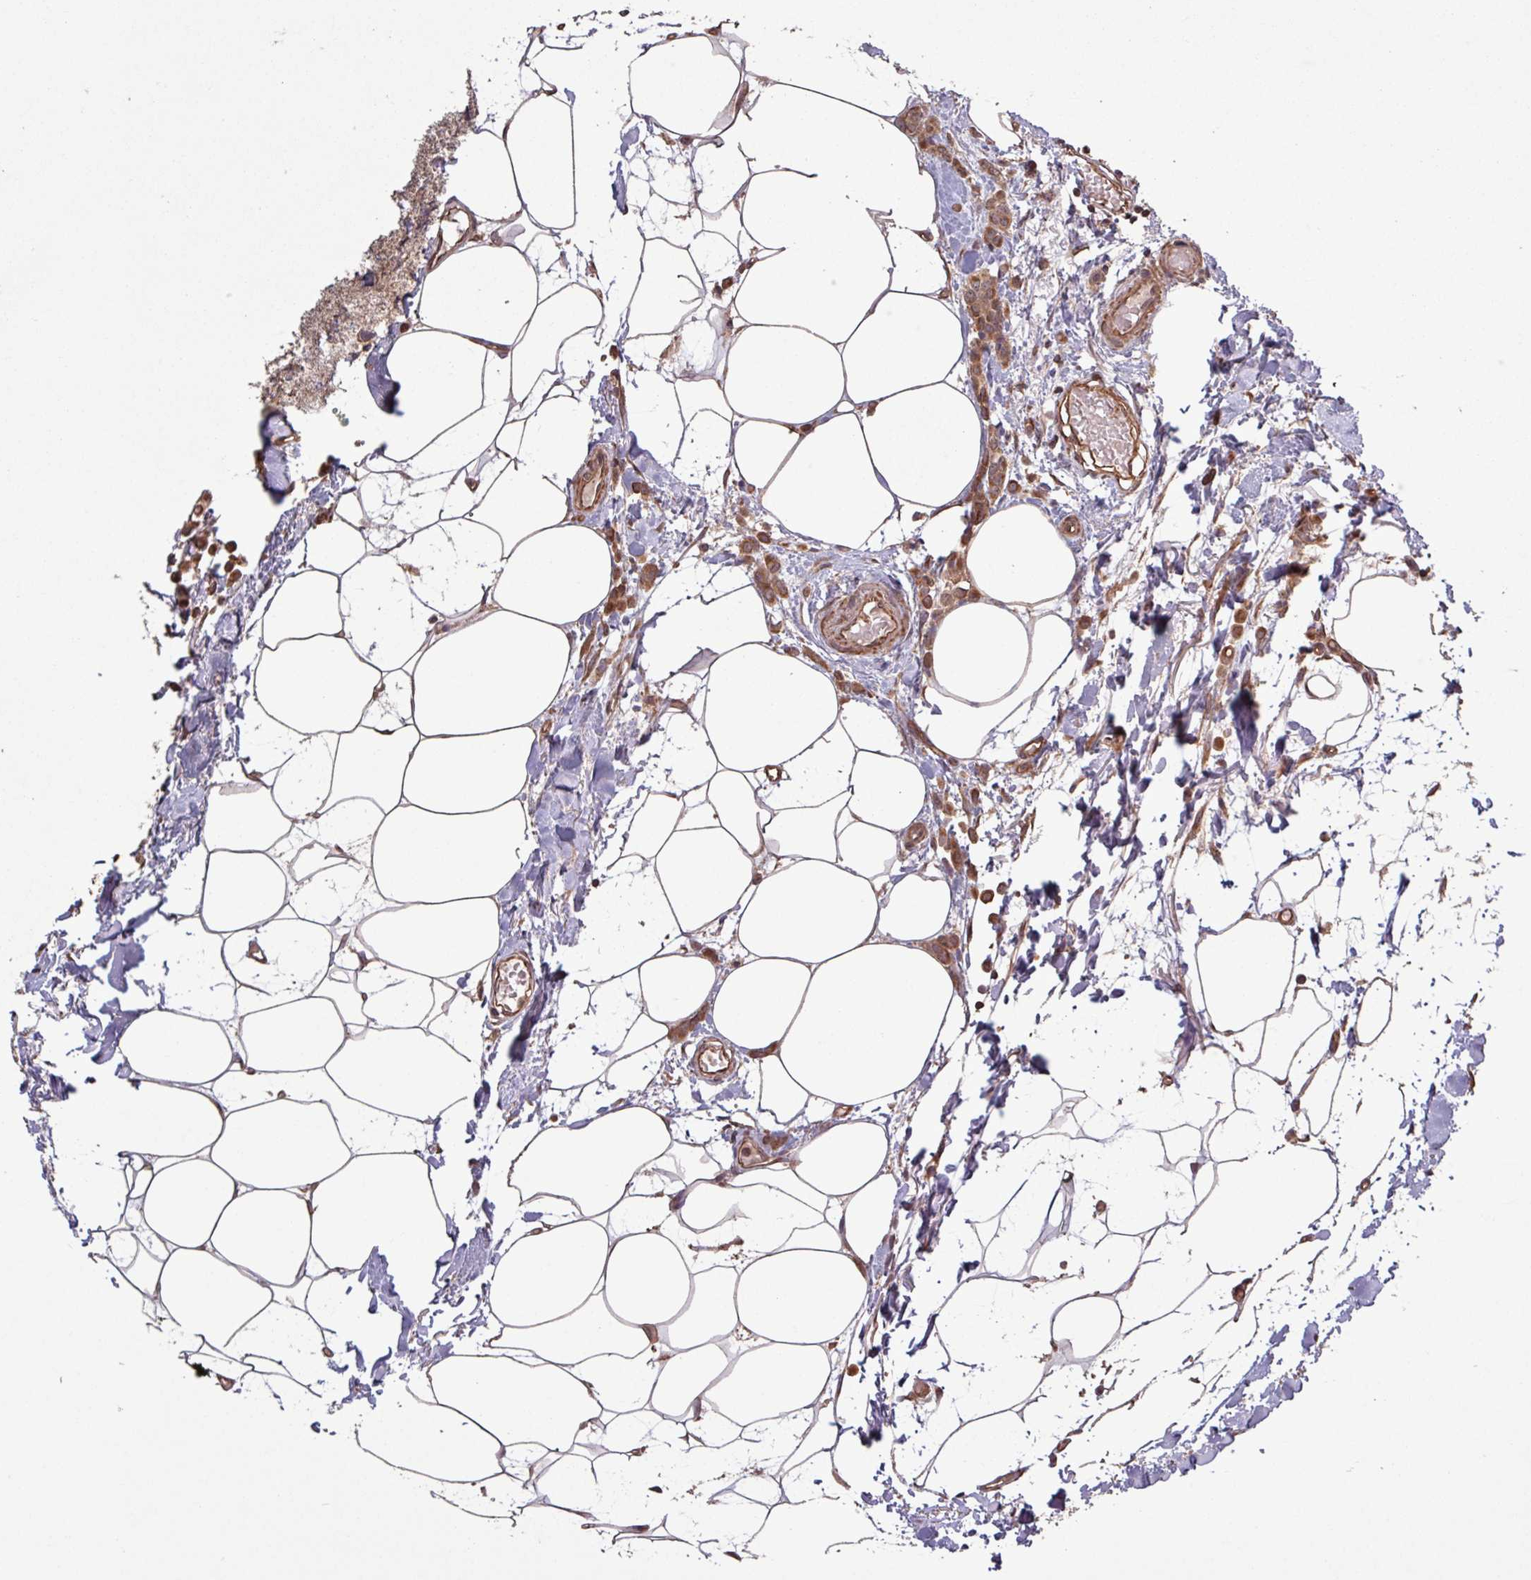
{"staining": {"intensity": "moderate", "quantity": ">75%", "location": "cytoplasmic/membranous"}, "tissue": "breast cancer", "cell_type": "Tumor cells", "image_type": "cancer", "snomed": [{"axis": "morphology", "description": "Lobular carcinoma"}, {"axis": "topography", "description": "Breast"}], "caption": "Immunohistochemical staining of breast lobular carcinoma reveals medium levels of moderate cytoplasmic/membranous expression in about >75% of tumor cells.", "gene": "TRABD2A", "patient": {"sex": "female", "age": 84}}